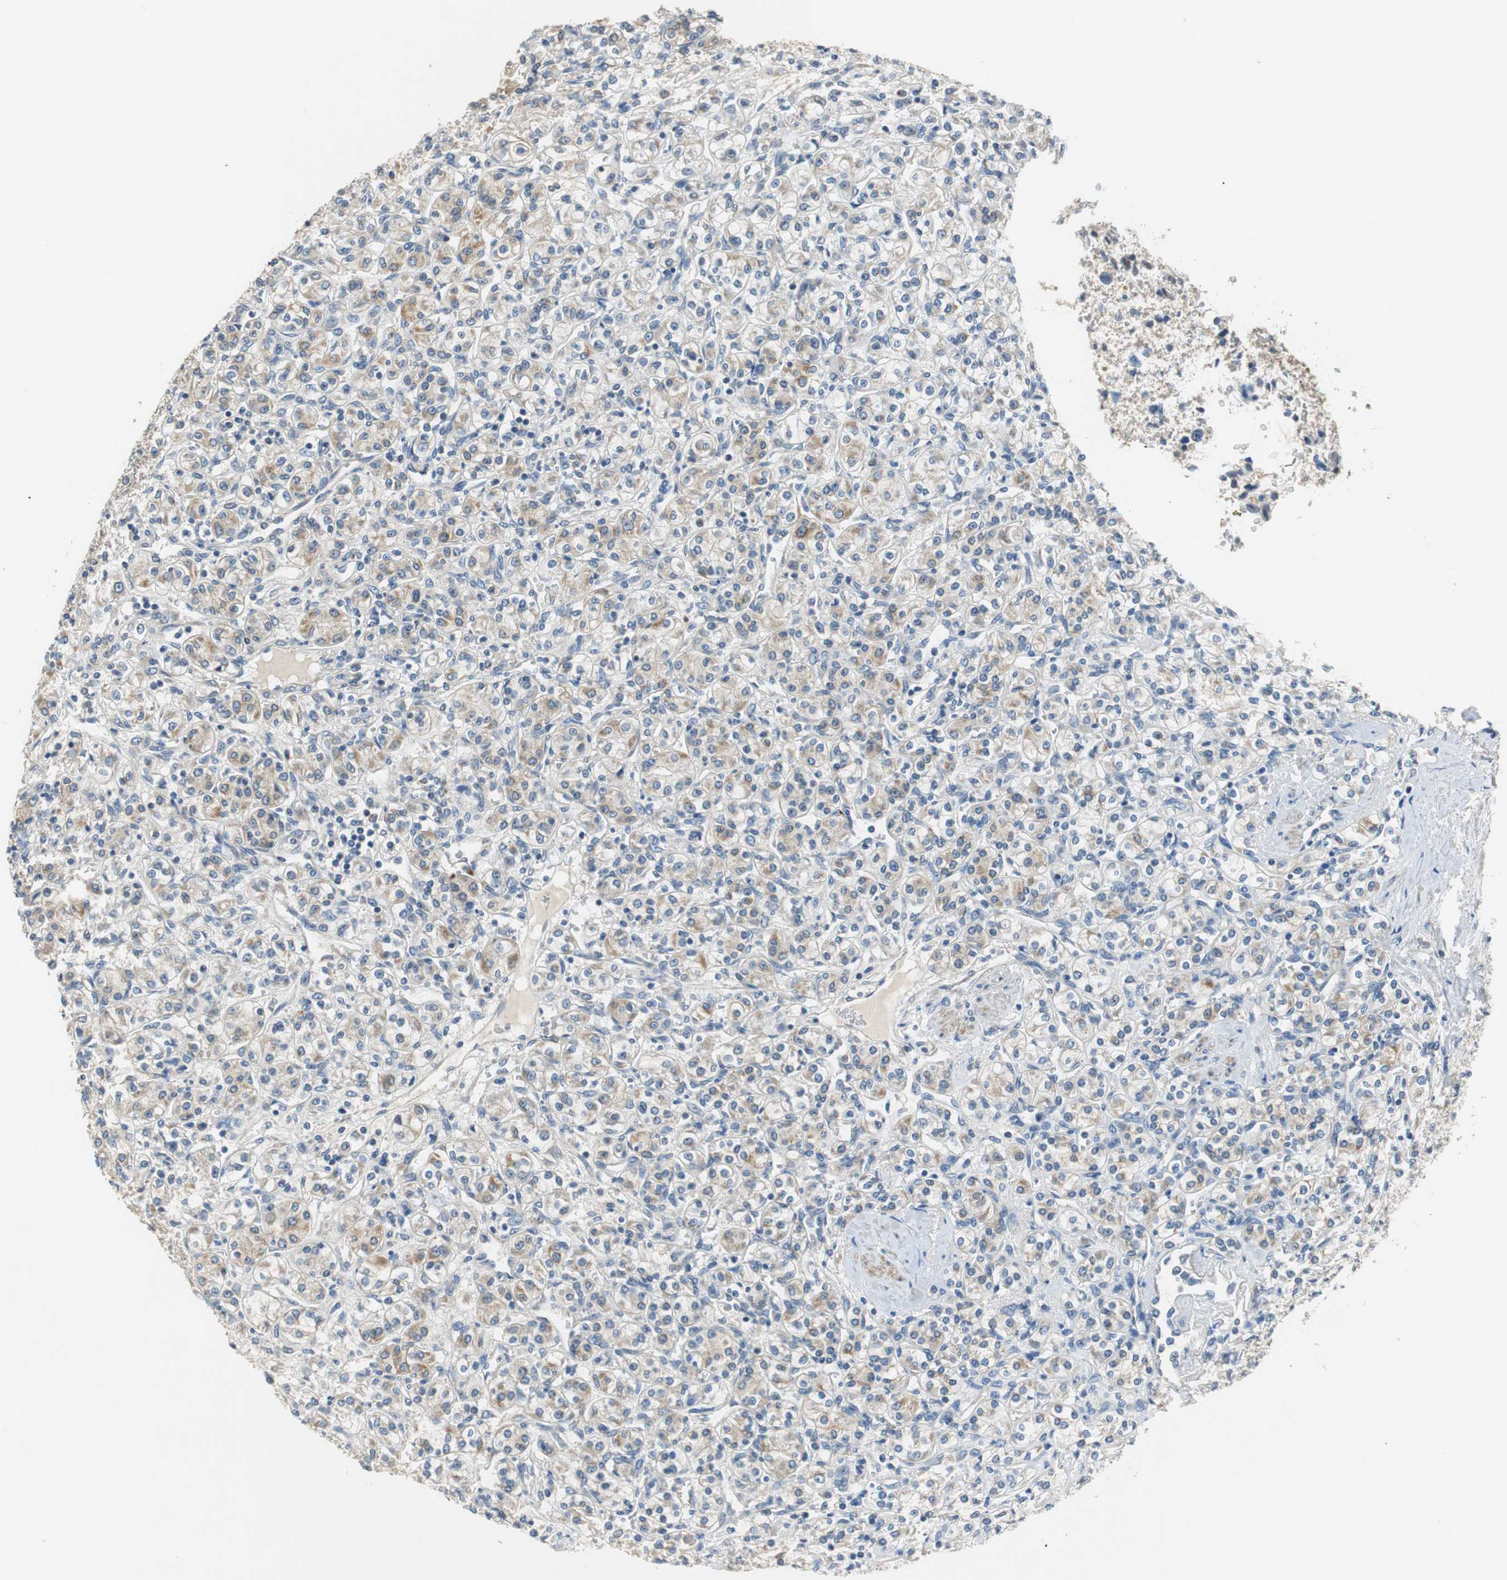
{"staining": {"intensity": "weak", "quantity": "25%-75%", "location": "cytoplasmic/membranous"}, "tissue": "renal cancer", "cell_type": "Tumor cells", "image_type": "cancer", "snomed": [{"axis": "morphology", "description": "Adenocarcinoma, NOS"}, {"axis": "topography", "description": "Kidney"}], "caption": "Renal adenocarcinoma stained with a protein marker exhibits weak staining in tumor cells.", "gene": "FADS2", "patient": {"sex": "male", "age": 77}}